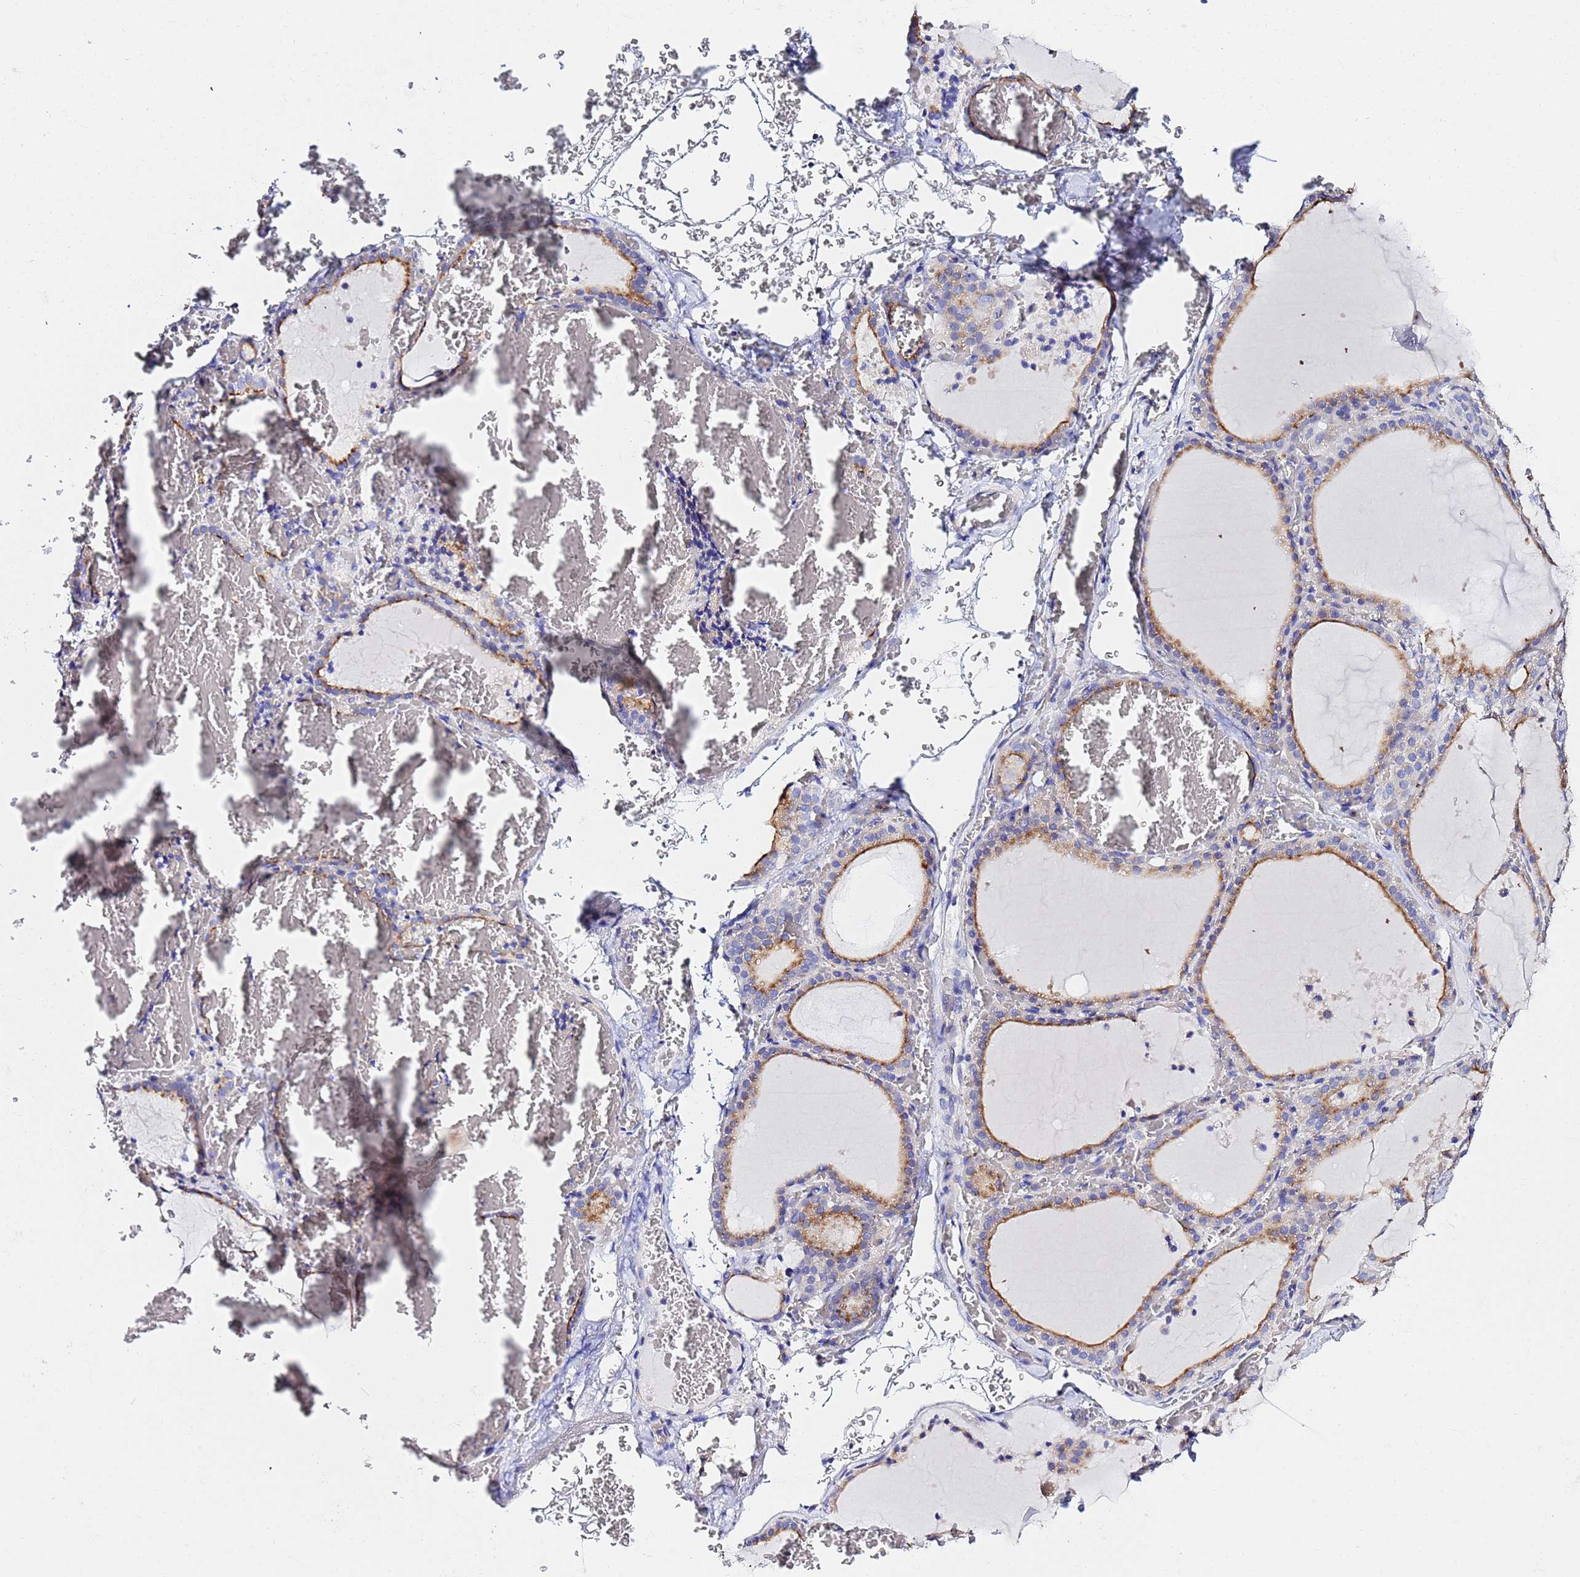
{"staining": {"intensity": "moderate", "quantity": ">75%", "location": "cytoplasmic/membranous"}, "tissue": "thyroid gland", "cell_type": "Glandular cells", "image_type": "normal", "snomed": [{"axis": "morphology", "description": "Normal tissue, NOS"}, {"axis": "topography", "description": "Thyroid gland"}], "caption": "Thyroid gland stained with IHC reveals moderate cytoplasmic/membranous expression in about >75% of glandular cells.", "gene": "VTI1B", "patient": {"sex": "female", "age": 39}}